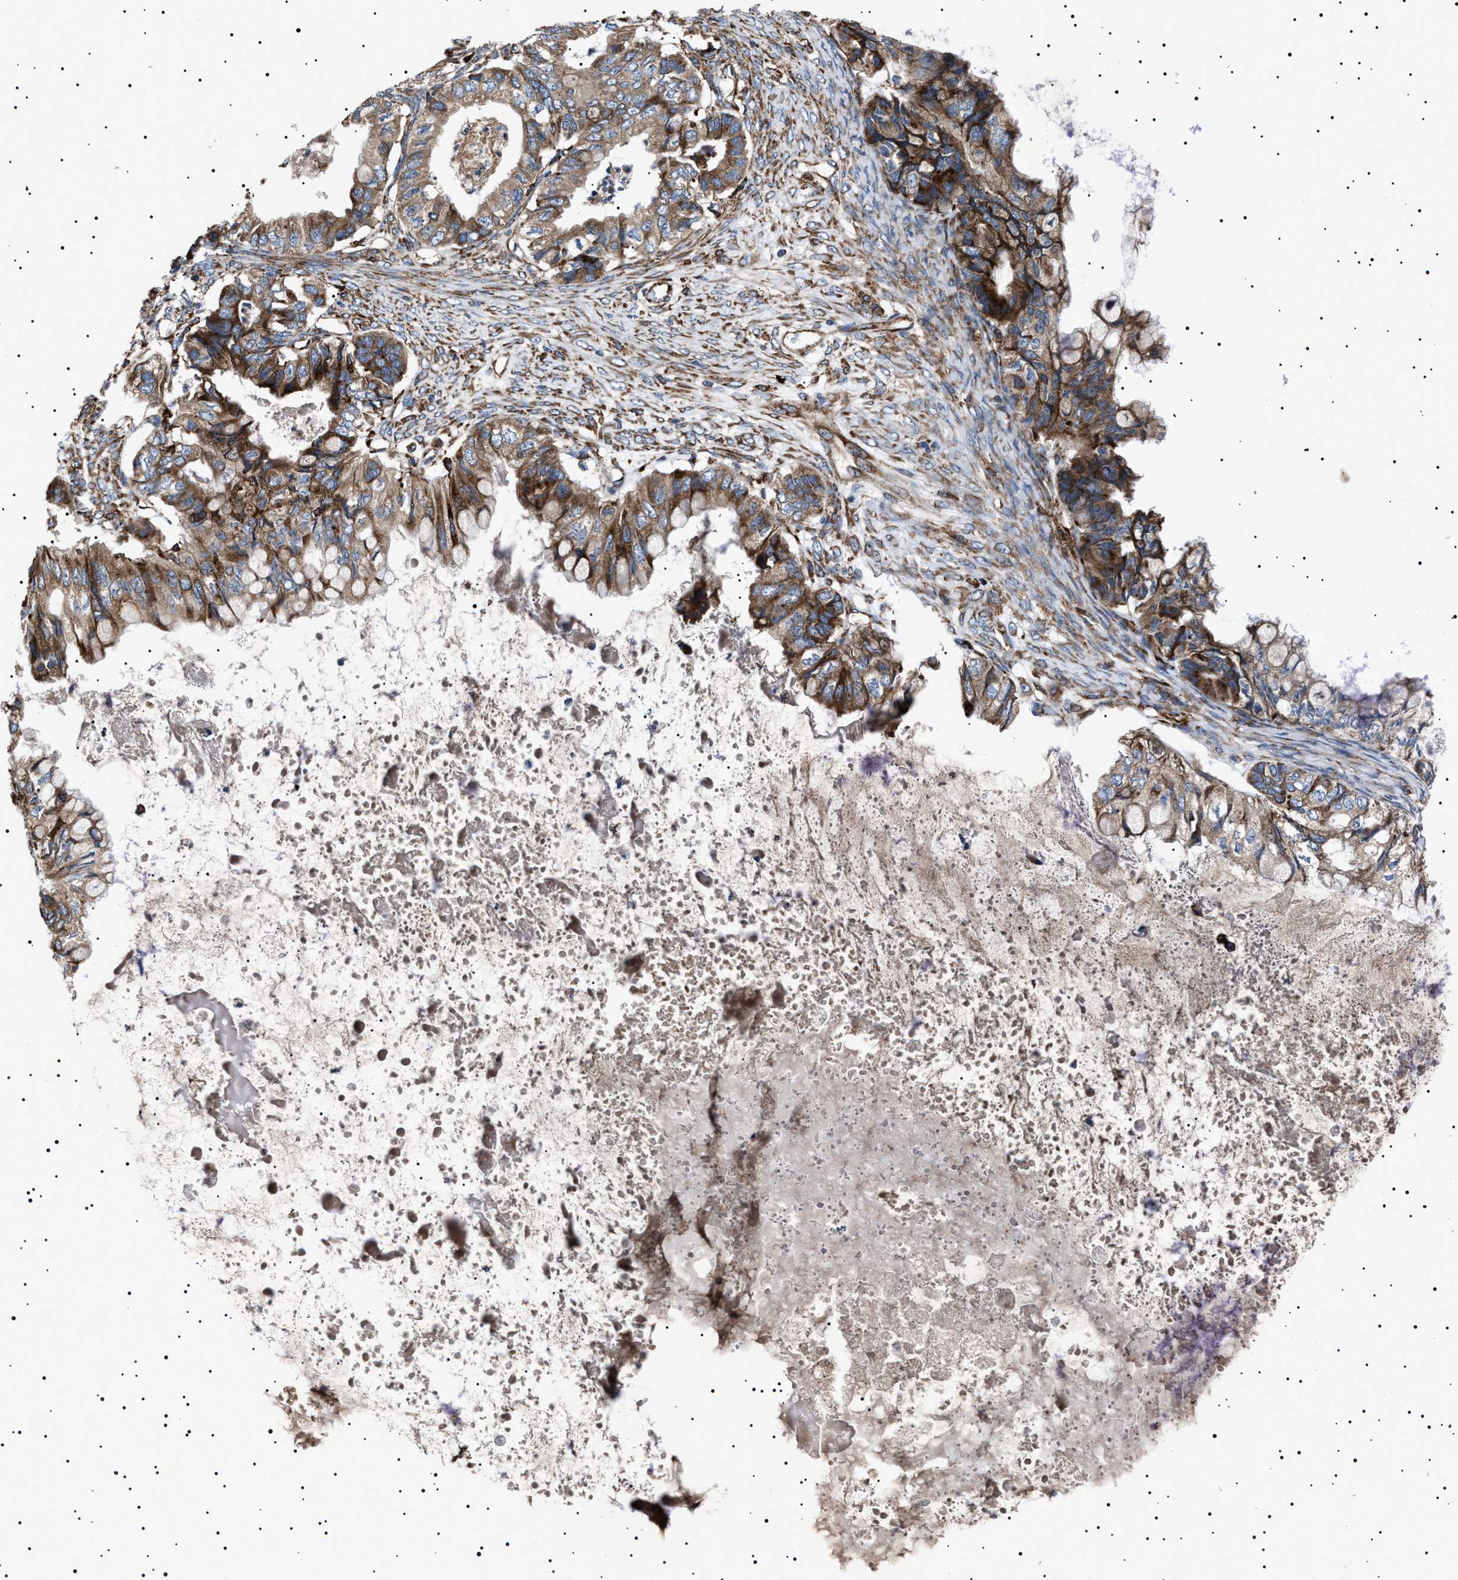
{"staining": {"intensity": "moderate", "quantity": ">75%", "location": "cytoplasmic/membranous"}, "tissue": "ovarian cancer", "cell_type": "Tumor cells", "image_type": "cancer", "snomed": [{"axis": "morphology", "description": "Cystadenocarcinoma, mucinous, NOS"}, {"axis": "topography", "description": "Ovary"}], "caption": "Moderate cytoplasmic/membranous protein expression is appreciated in approximately >75% of tumor cells in ovarian cancer (mucinous cystadenocarcinoma).", "gene": "TOP1MT", "patient": {"sex": "female", "age": 80}}